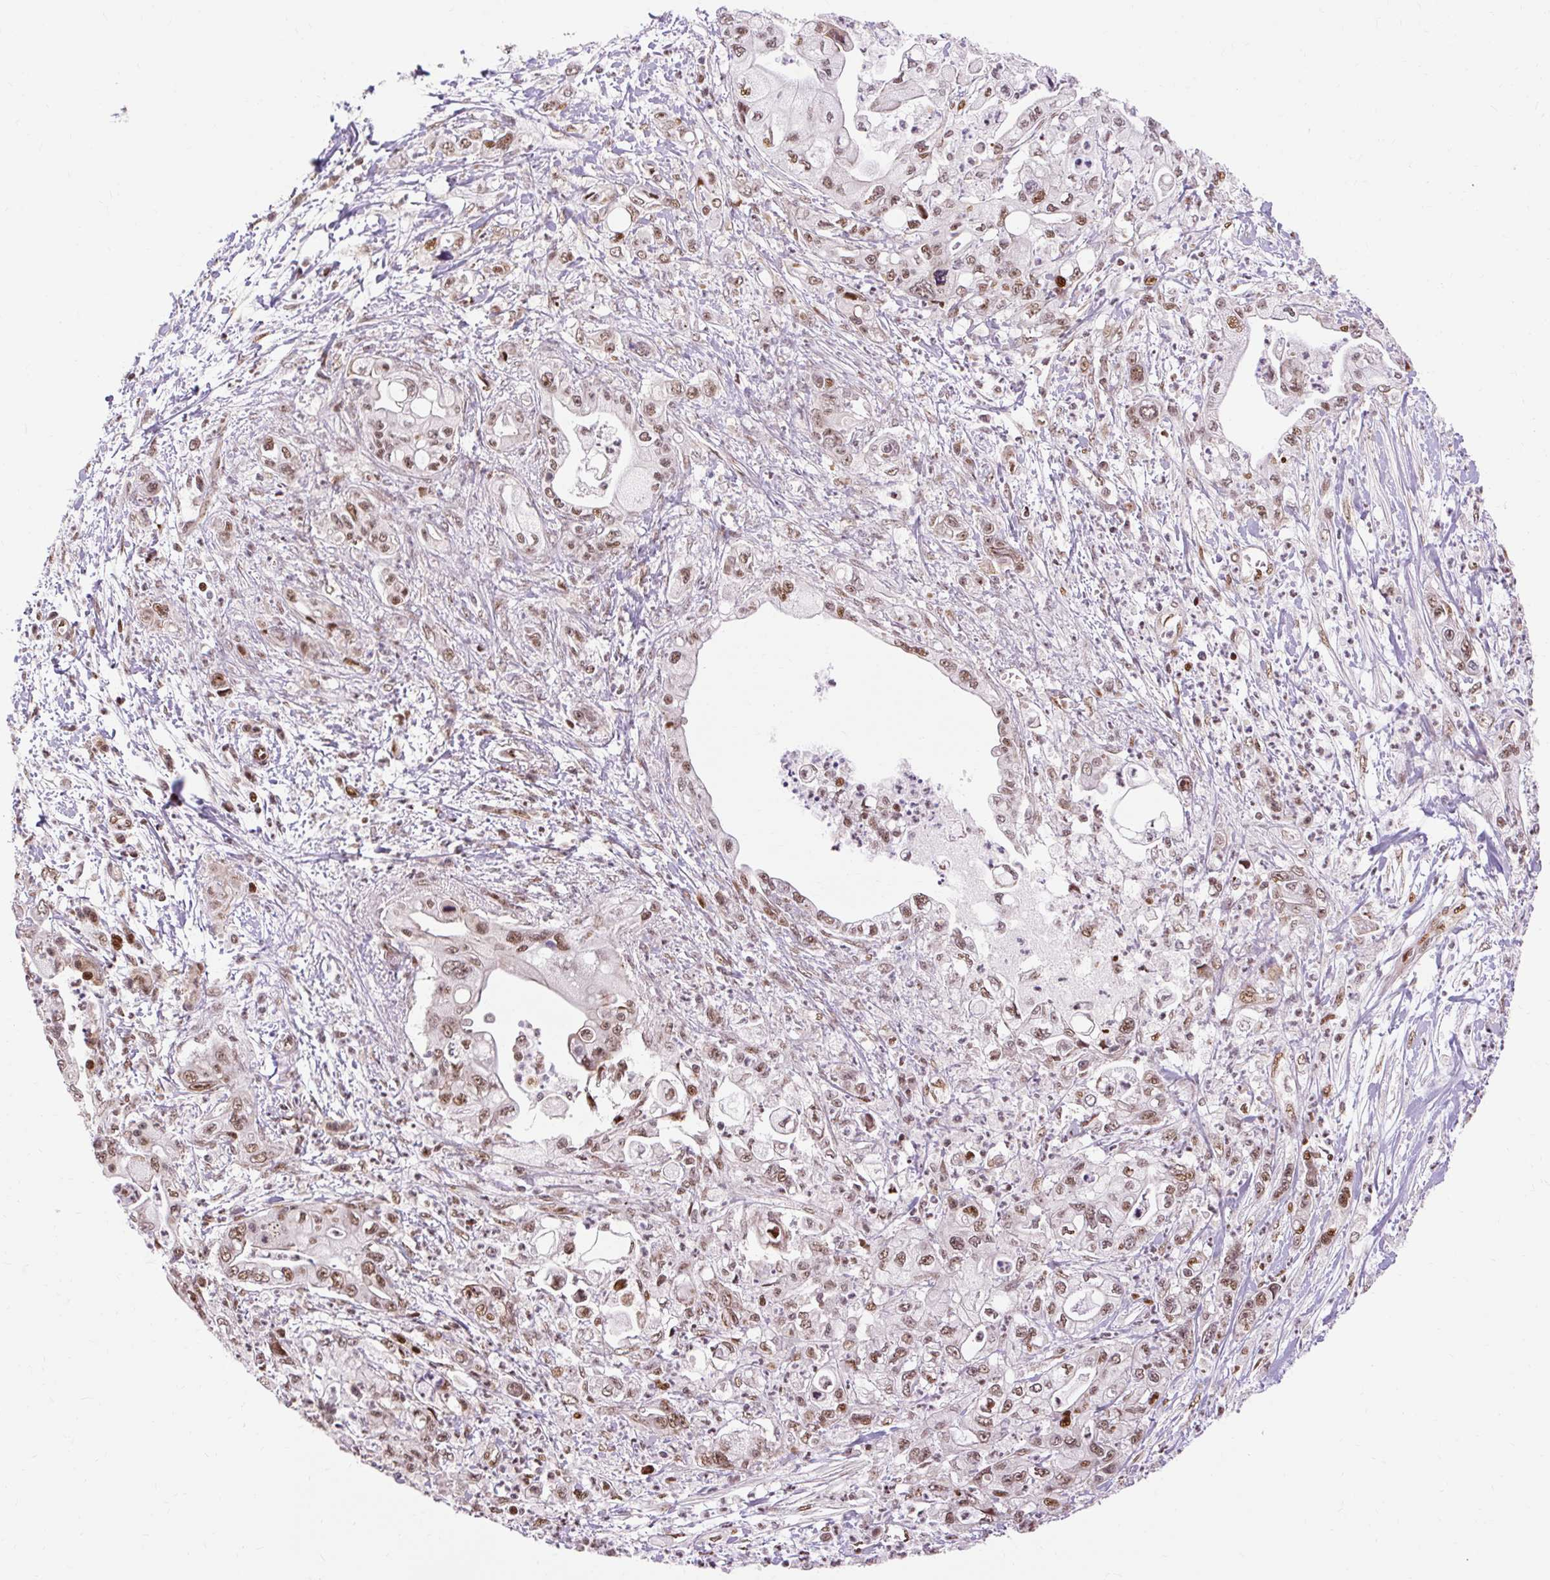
{"staining": {"intensity": "strong", "quantity": ">75%", "location": "cytoplasmic/membranous,nuclear"}, "tissue": "pancreatic cancer", "cell_type": "Tumor cells", "image_type": "cancer", "snomed": [{"axis": "morphology", "description": "Adenocarcinoma, NOS"}, {"axis": "topography", "description": "Pancreas"}], "caption": "Approximately >75% of tumor cells in pancreatic adenocarcinoma exhibit strong cytoplasmic/membranous and nuclear protein expression as visualized by brown immunohistochemical staining.", "gene": "MECOM", "patient": {"sex": "male", "age": 61}}